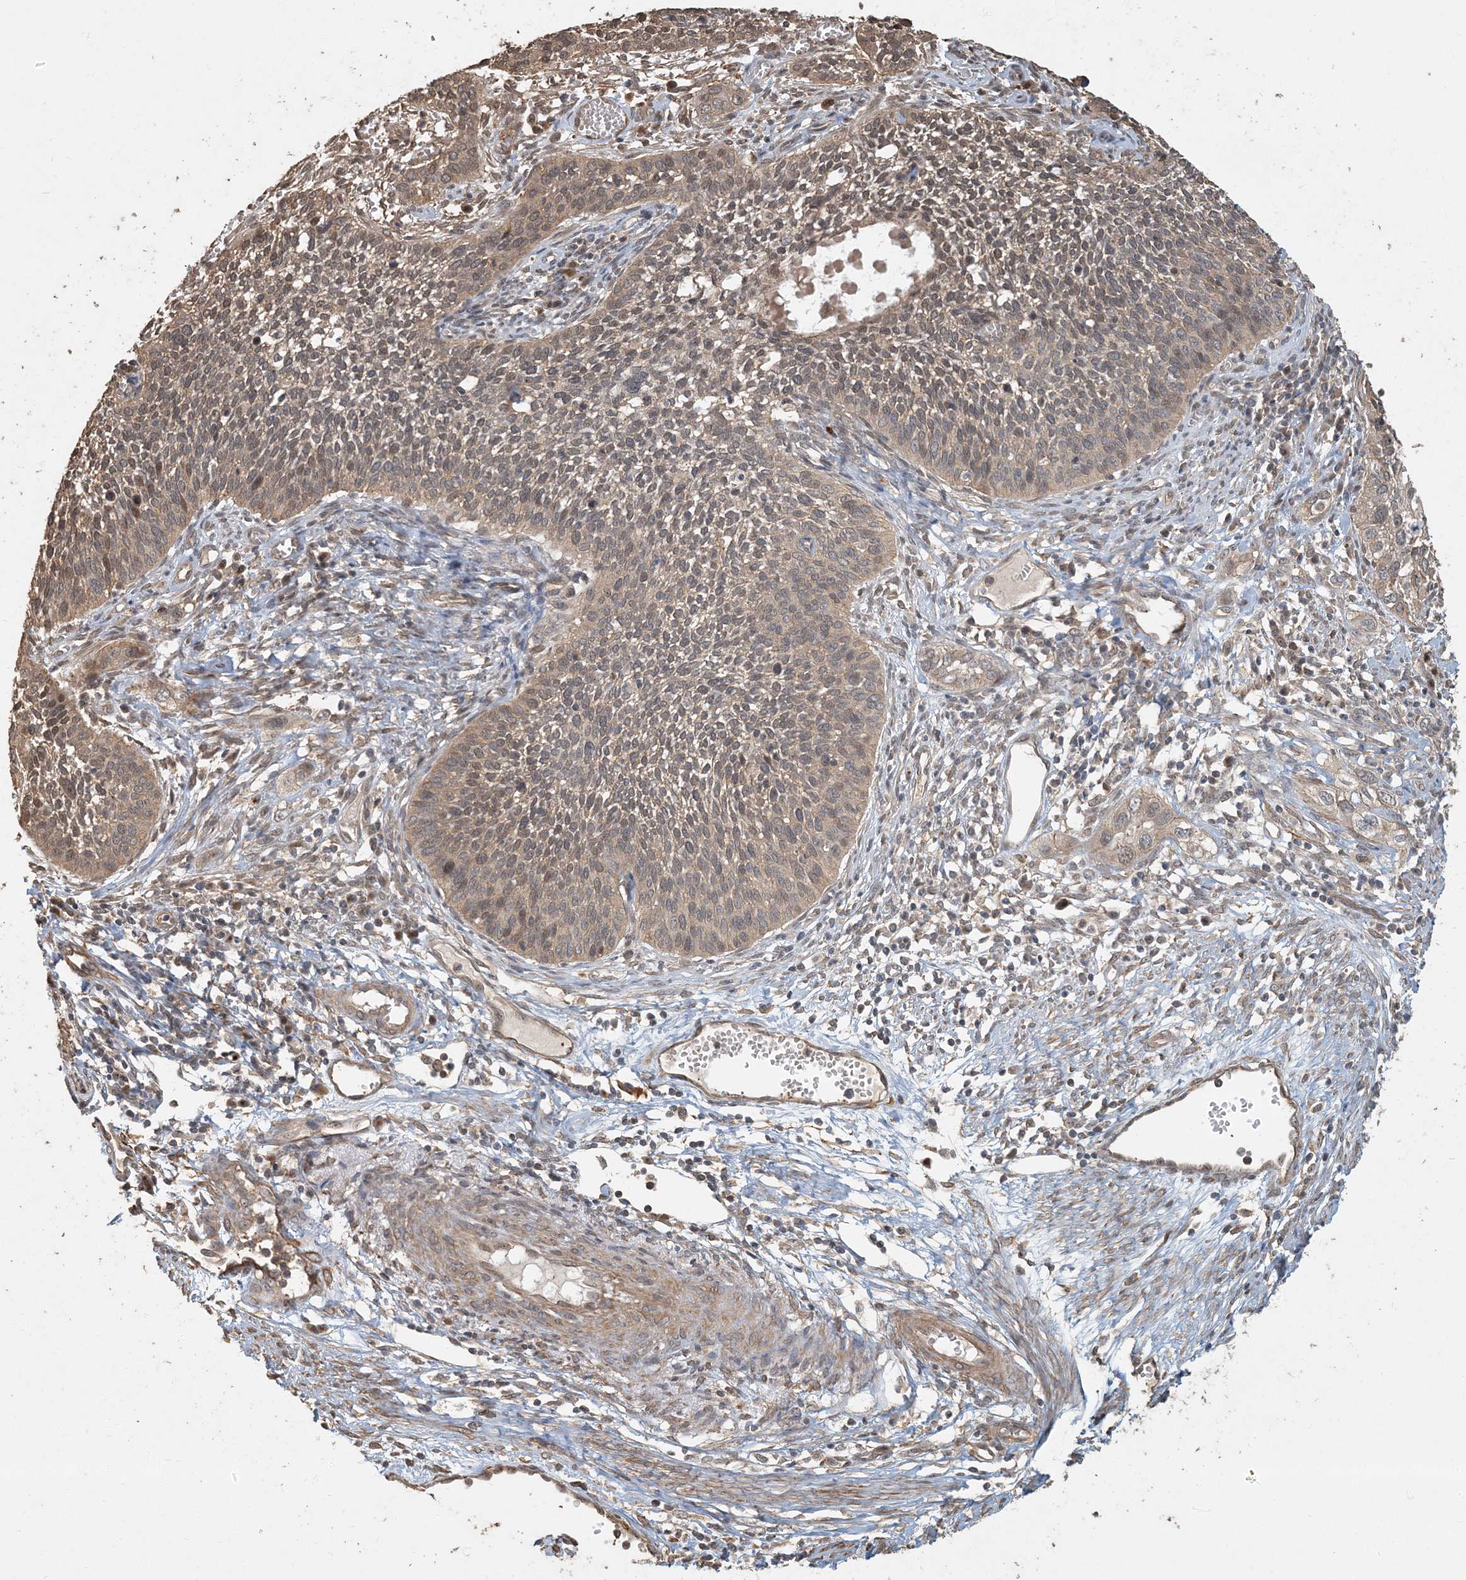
{"staining": {"intensity": "weak", "quantity": ">75%", "location": "cytoplasmic/membranous"}, "tissue": "cervical cancer", "cell_type": "Tumor cells", "image_type": "cancer", "snomed": [{"axis": "morphology", "description": "Squamous cell carcinoma, NOS"}, {"axis": "topography", "description": "Cervix"}], "caption": "Immunohistochemical staining of squamous cell carcinoma (cervical) shows weak cytoplasmic/membranous protein expression in about >75% of tumor cells. (Brightfield microscopy of DAB IHC at high magnification).", "gene": "AK9", "patient": {"sex": "female", "age": 34}}